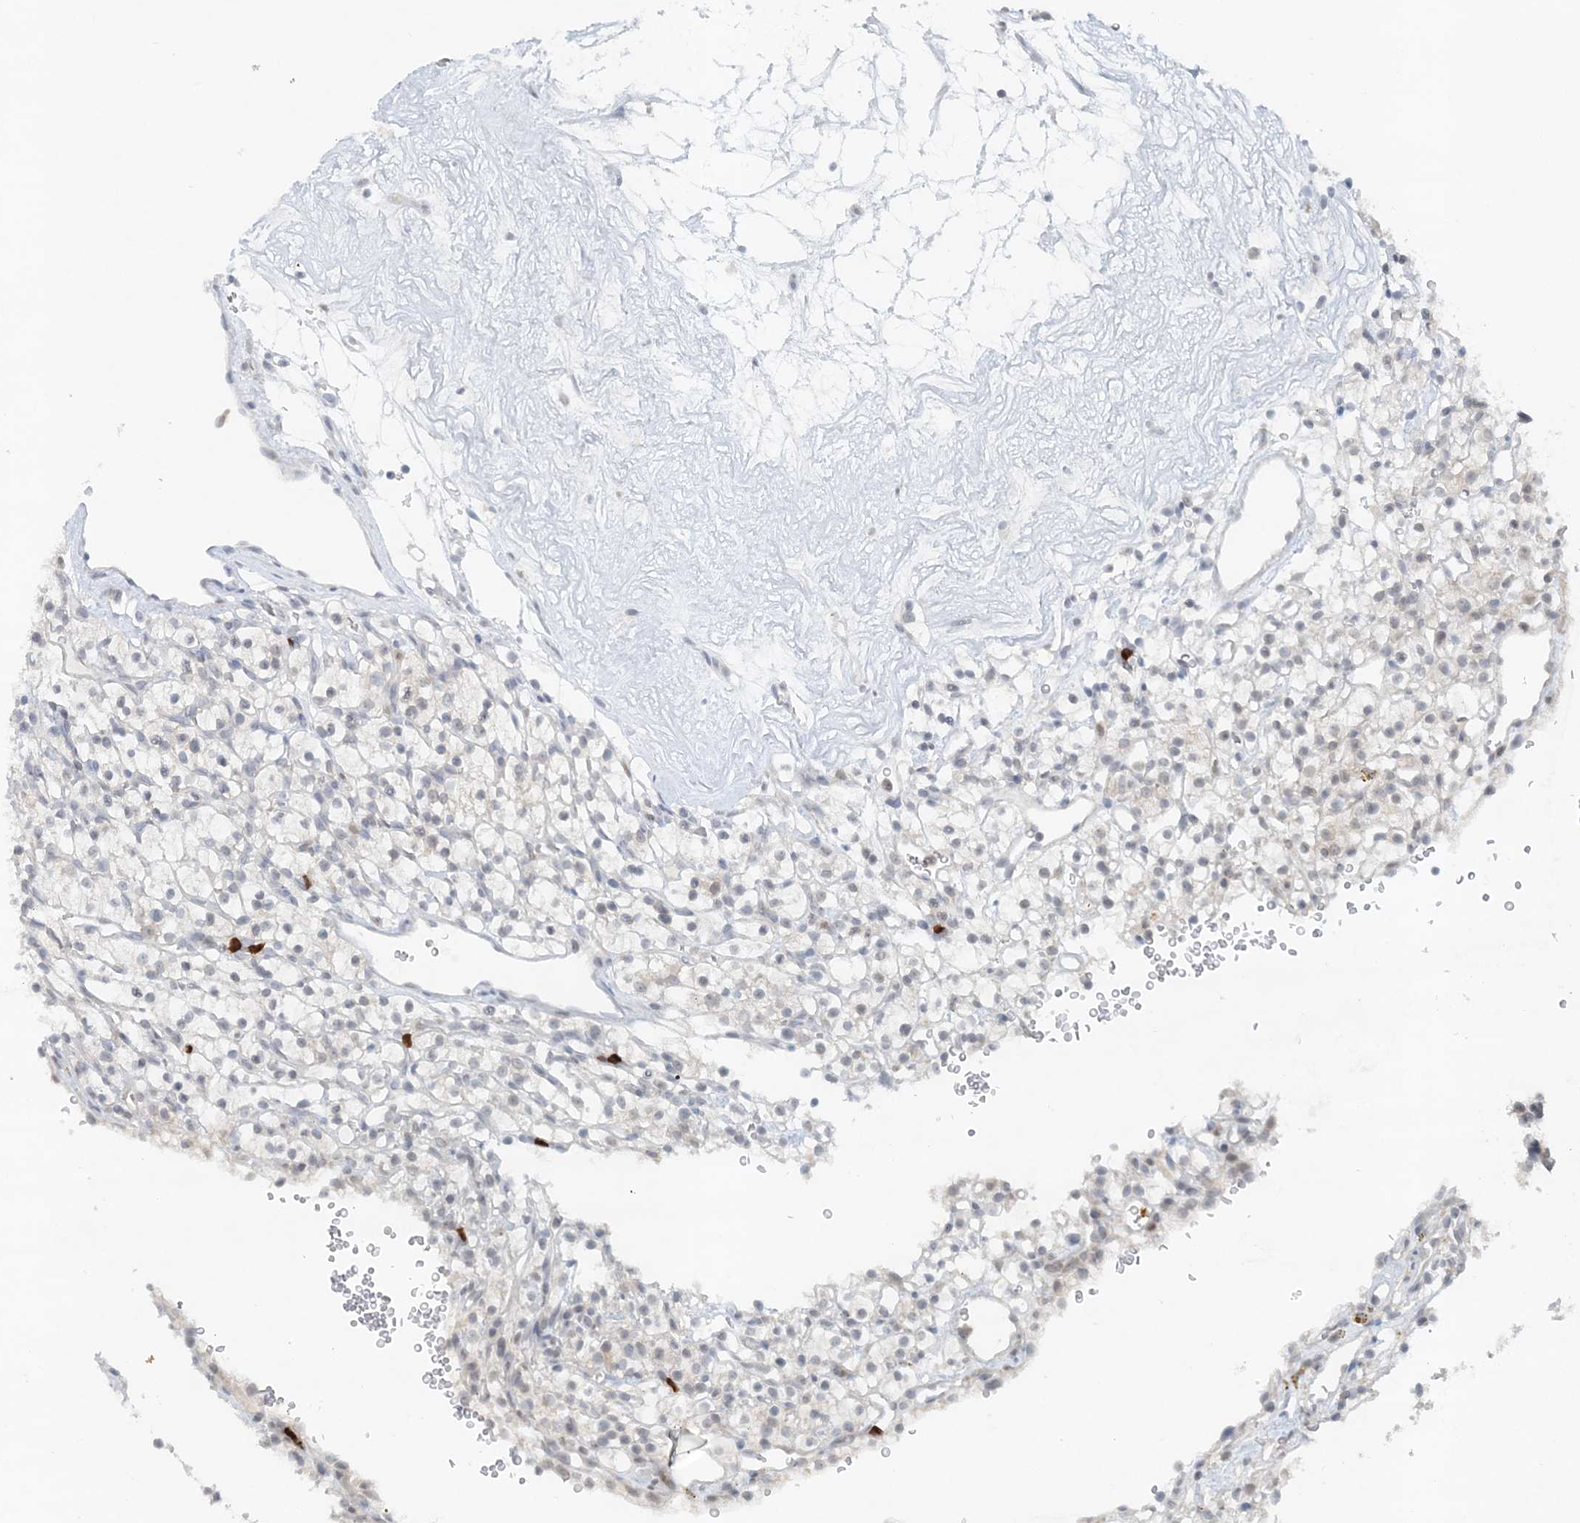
{"staining": {"intensity": "negative", "quantity": "none", "location": "none"}, "tissue": "renal cancer", "cell_type": "Tumor cells", "image_type": "cancer", "snomed": [{"axis": "morphology", "description": "Adenocarcinoma, NOS"}, {"axis": "topography", "description": "Kidney"}], "caption": "Immunohistochemical staining of human adenocarcinoma (renal) displays no significant staining in tumor cells. (DAB immunohistochemistry (IHC) visualized using brightfield microscopy, high magnification).", "gene": "NUP54", "patient": {"sex": "female", "age": 57}}